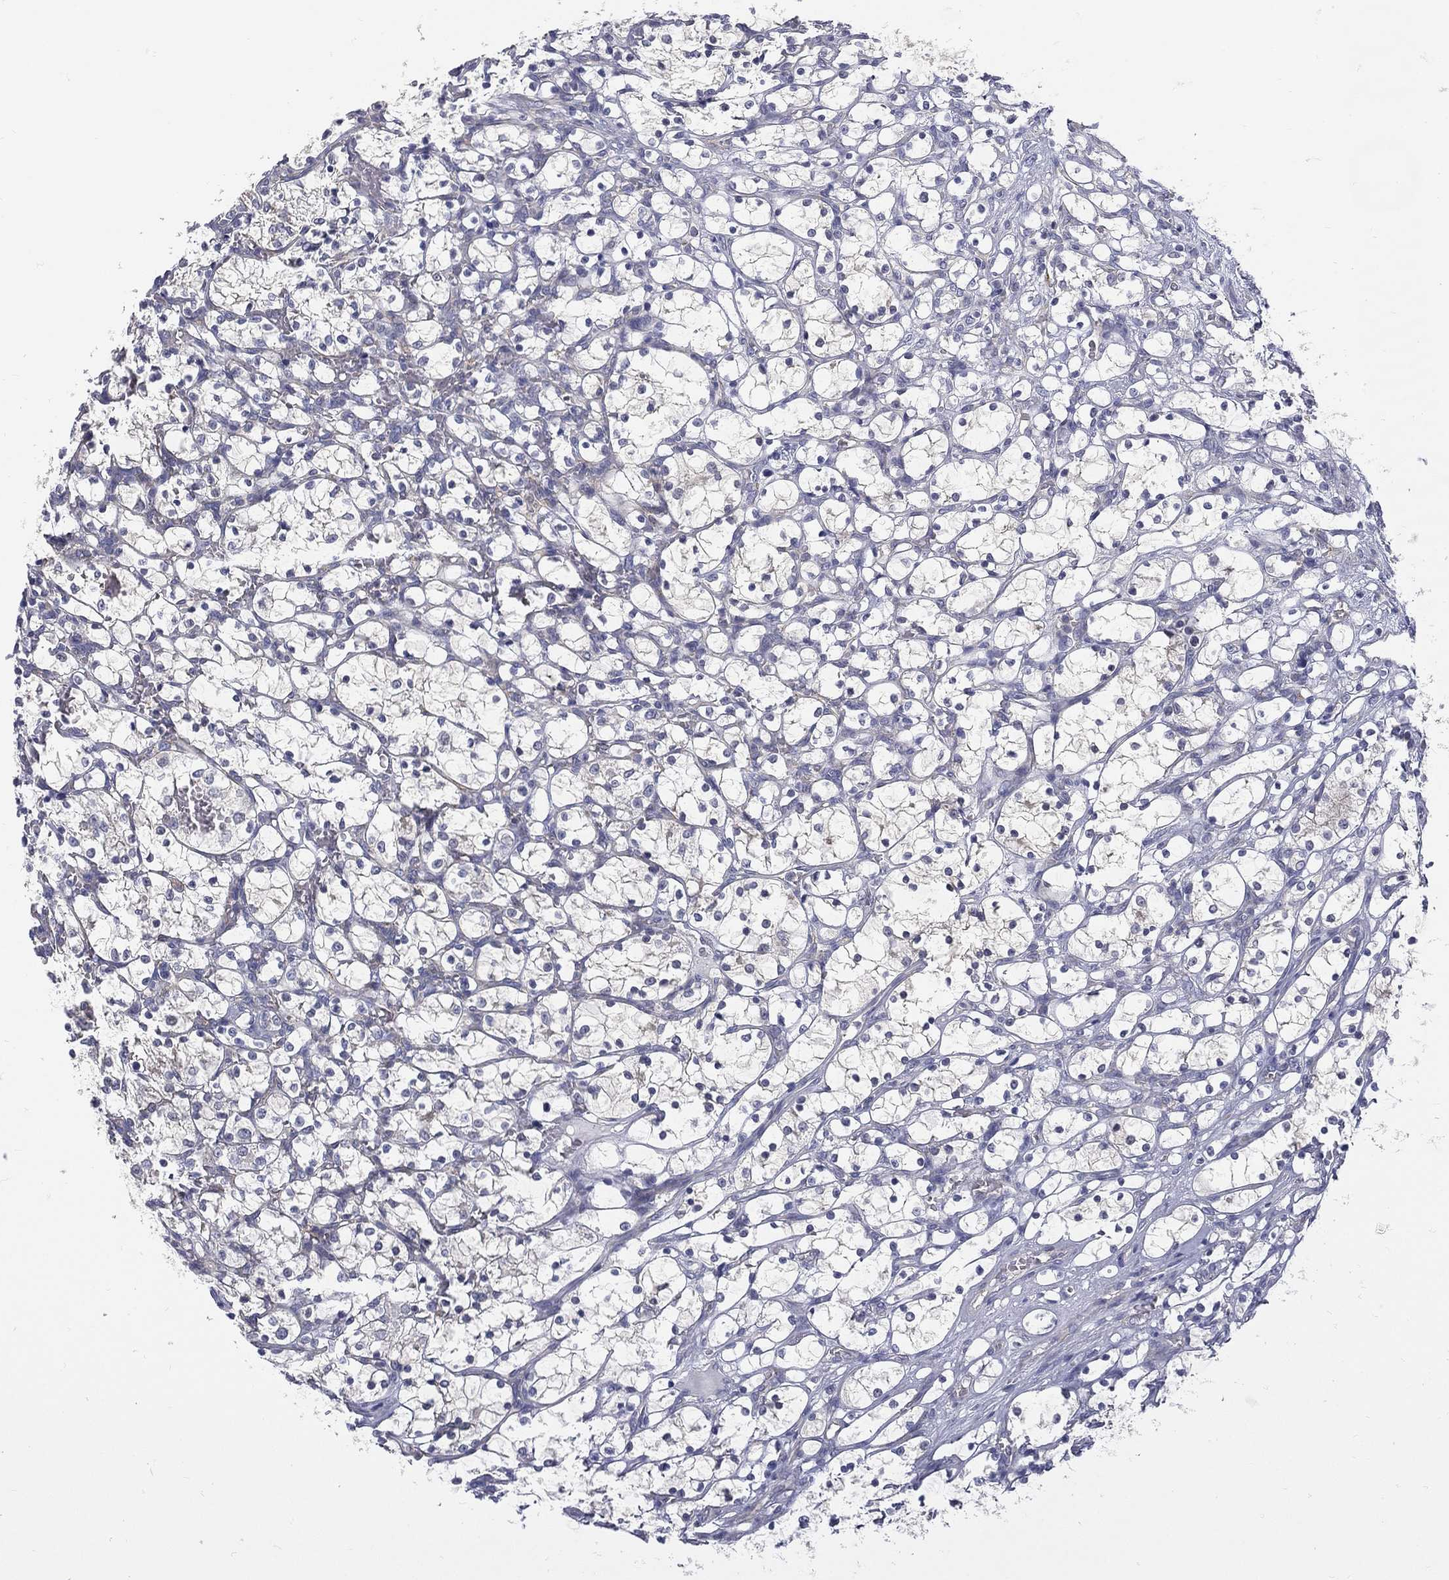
{"staining": {"intensity": "negative", "quantity": "none", "location": "none"}, "tissue": "renal cancer", "cell_type": "Tumor cells", "image_type": "cancer", "snomed": [{"axis": "morphology", "description": "Adenocarcinoma, NOS"}, {"axis": "topography", "description": "Kidney"}], "caption": "Tumor cells are negative for protein expression in human adenocarcinoma (renal).", "gene": "ETNPPL", "patient": {"sex": "female", "age": 69}}